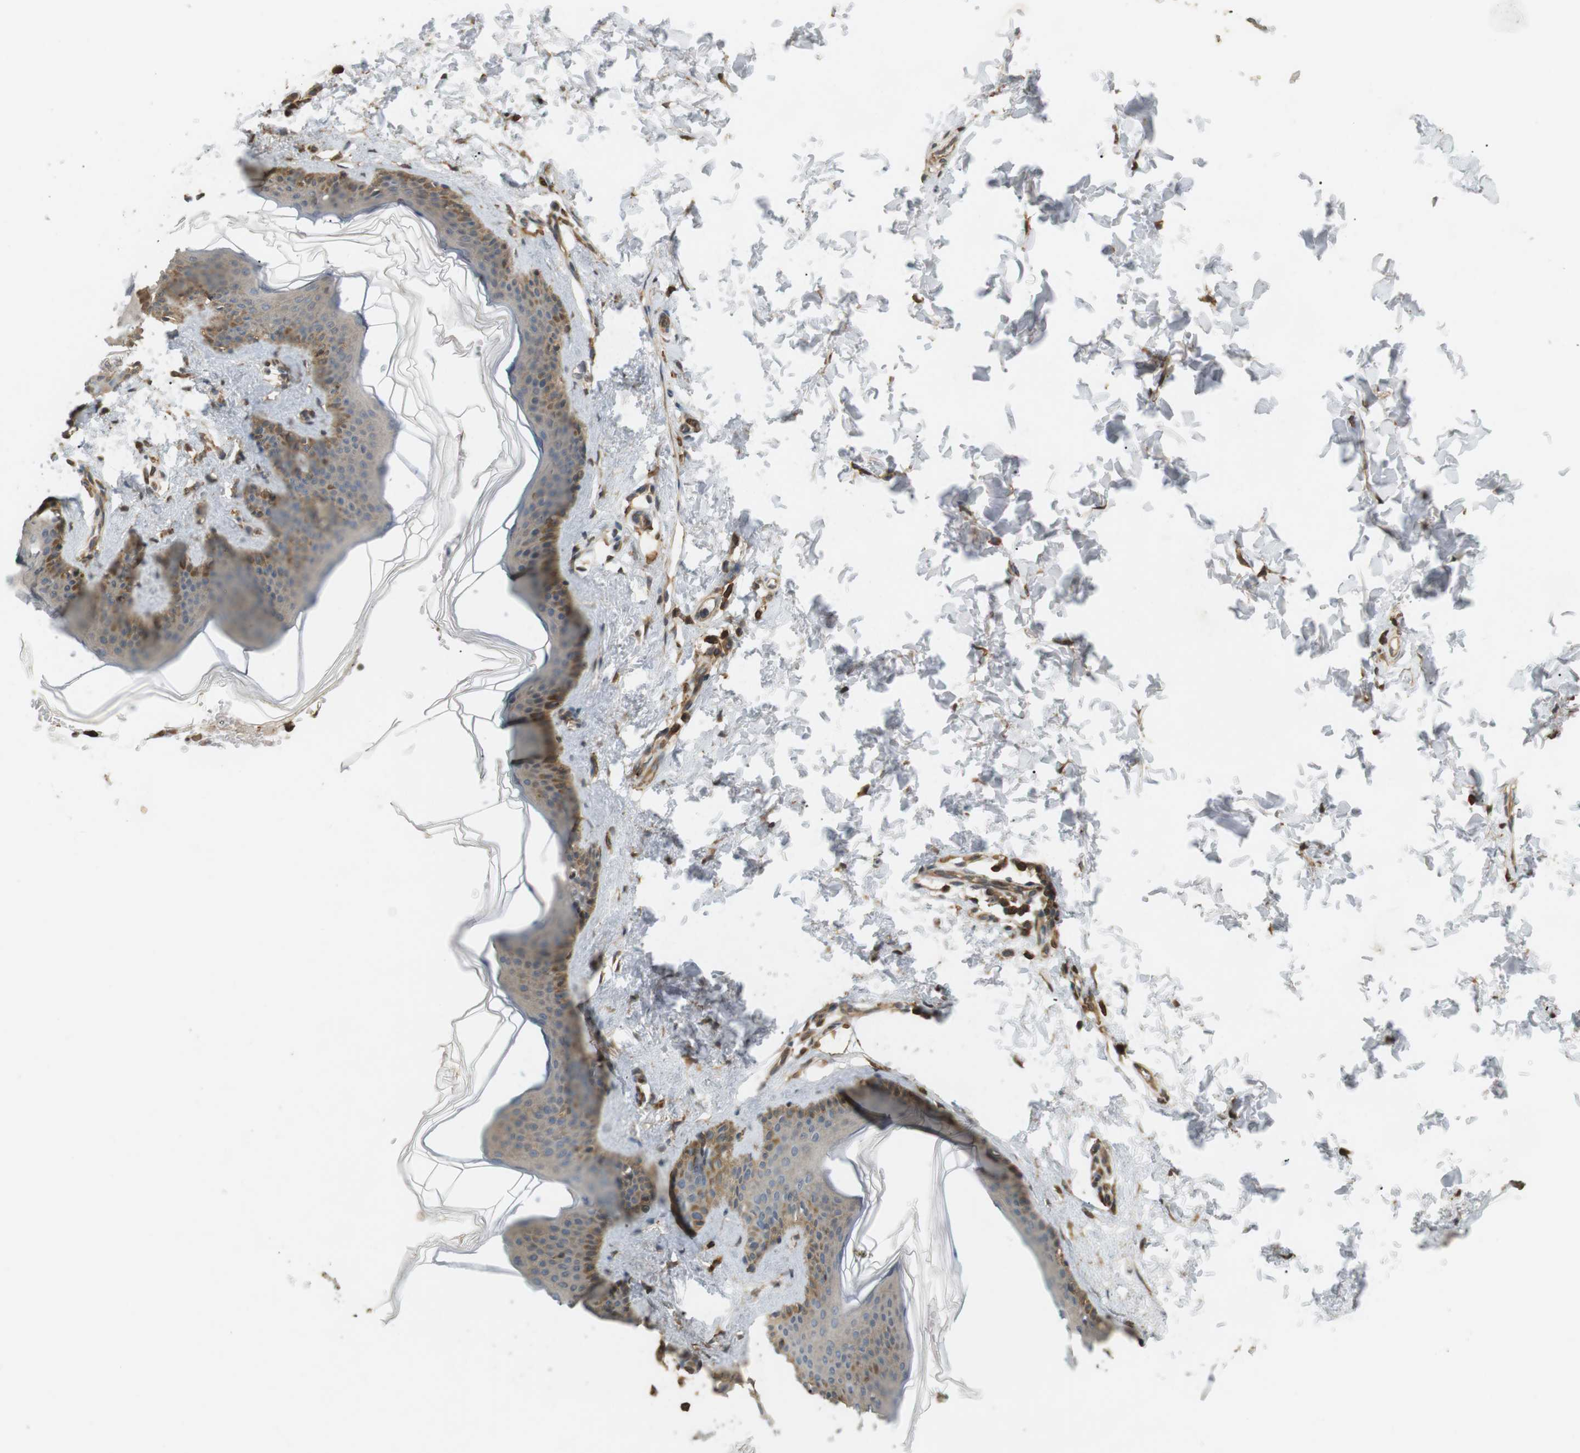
{"staining": {"intensity": "strong", "quantity": ">75%", "location": "cytoplasmic/membranous"}, "tissue": "skin", "cell_type": "Fibroblasts", "image_type": "normal", "snomed": [{"axis": "morphology", "description": "Normal tissue, NOS"}, {"axis": "topography", "description": "Skin"}], "caption": "Human skin stained for a protein (brown) displays strong cytoplasmic/membranous positive positivity in approximately >75% of fibroblasts.", "gene": "P2RY1", "patient": {"sex": "female", "age": 41}}